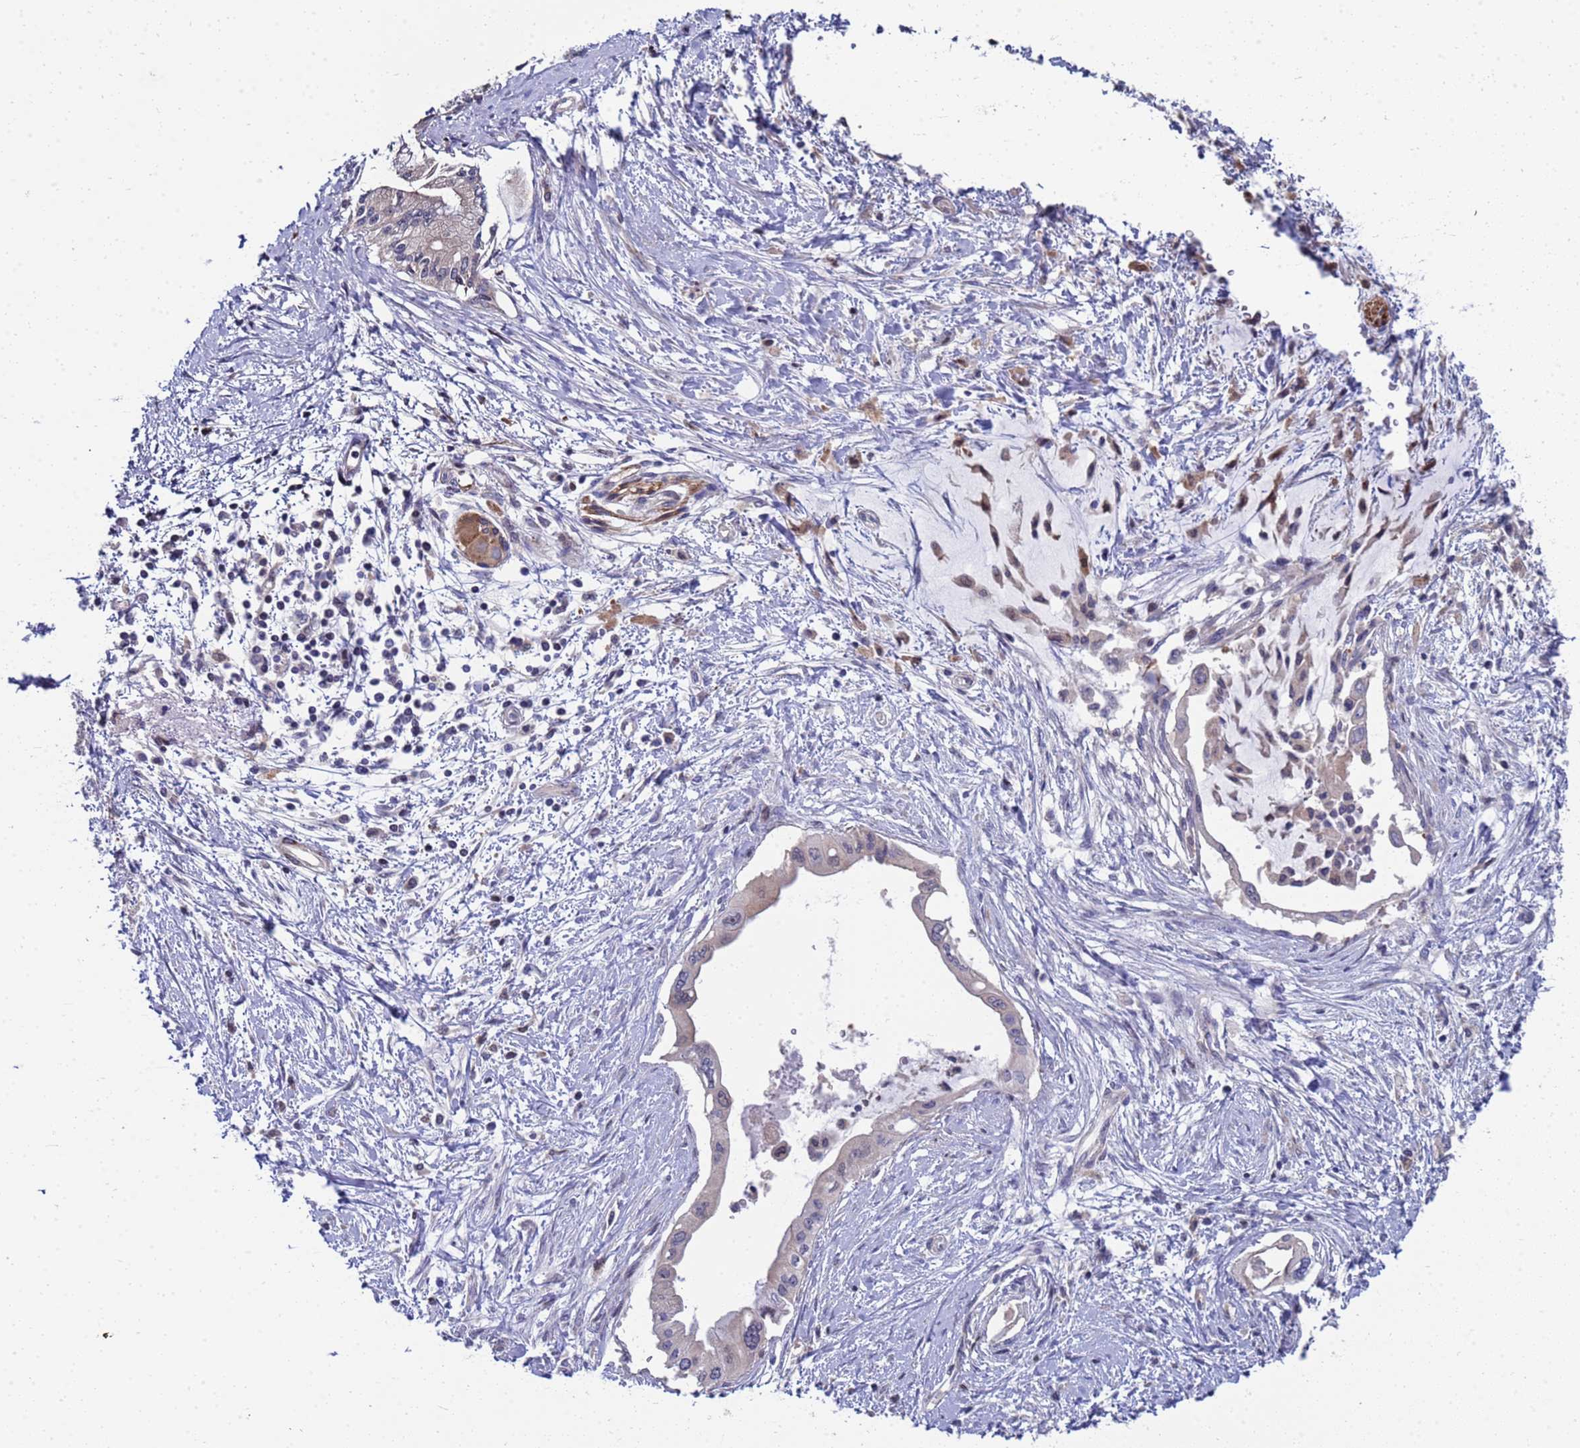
{"staining": {"intensity": "negative", "quantity": "none", "location": "none"}, "tissue": "pancreatic cancer", "cell_type": "Tumor cells", "image_type": "cancer", "snomed": [{"axis": "morphology", "description": "Adenocarcinoma, NOS"}, {"axis": "topography", "description": "Pancreas"}], "caption": "A photomicrograph of human adenocarcinoma (pancreatic) is negative for staining in tumor cells.", "gene": "ENOSF1", "patient": {"sex": "male", "age": 46}}